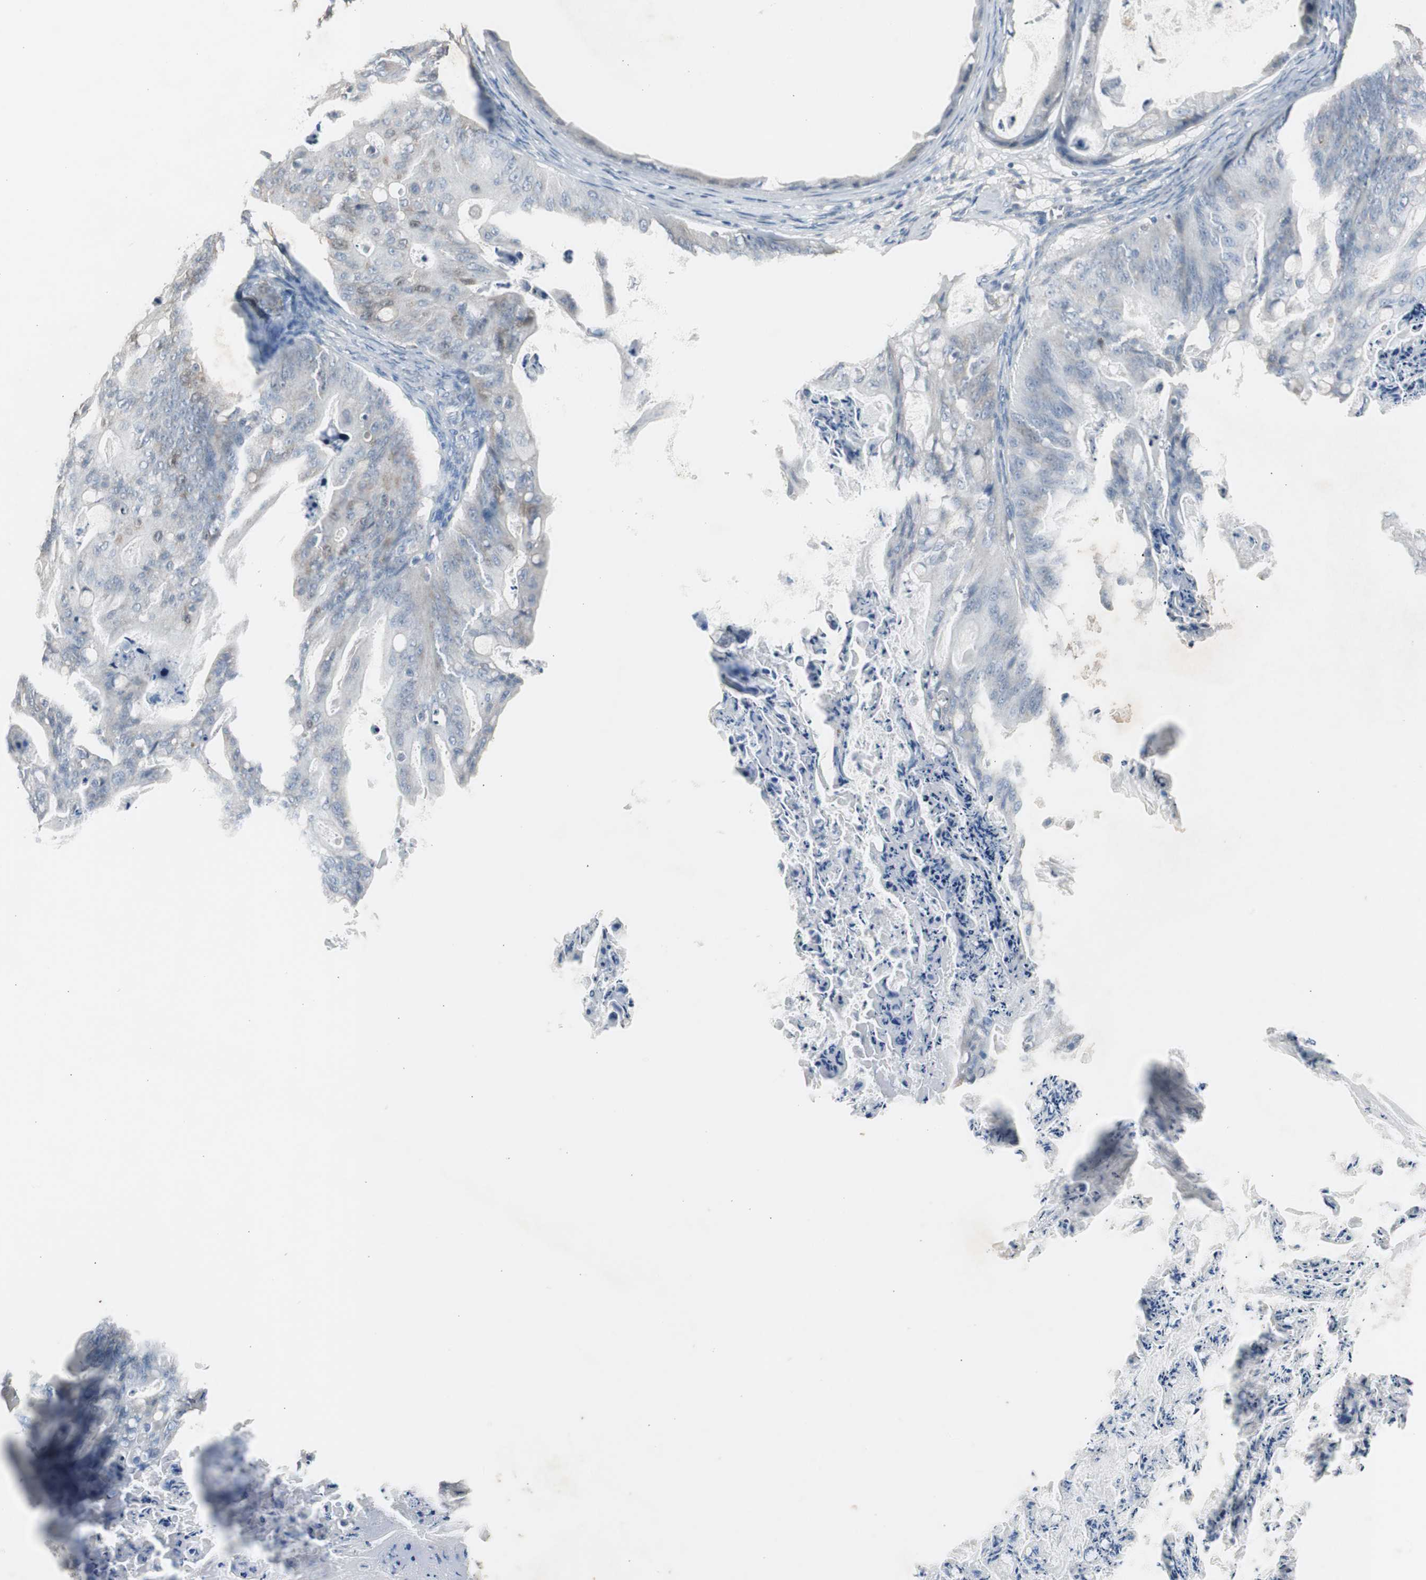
{"staining": {"intensity": "negative", "quantity": "none", "location": "none"}, "tissue": "ovarian cancer", "cell_type": "Tumor cells", "image_type": "cancer", "snomed": [{"axis": "morphology", "description": "Cystadenocarcinoma, mucinous, NOS"}, {"axis": "topography", "description": "Ovary"}], "caption": "This image is of ovarian mucinous cystadenocarcinoma stained with immunohistochemistry (IHC) to label a protein in brown with the nuclei are counter-stained blue. There is no positivity in tumor cells.", "gene": "TK1", "patient": {"sex": "female", "age": 36}}